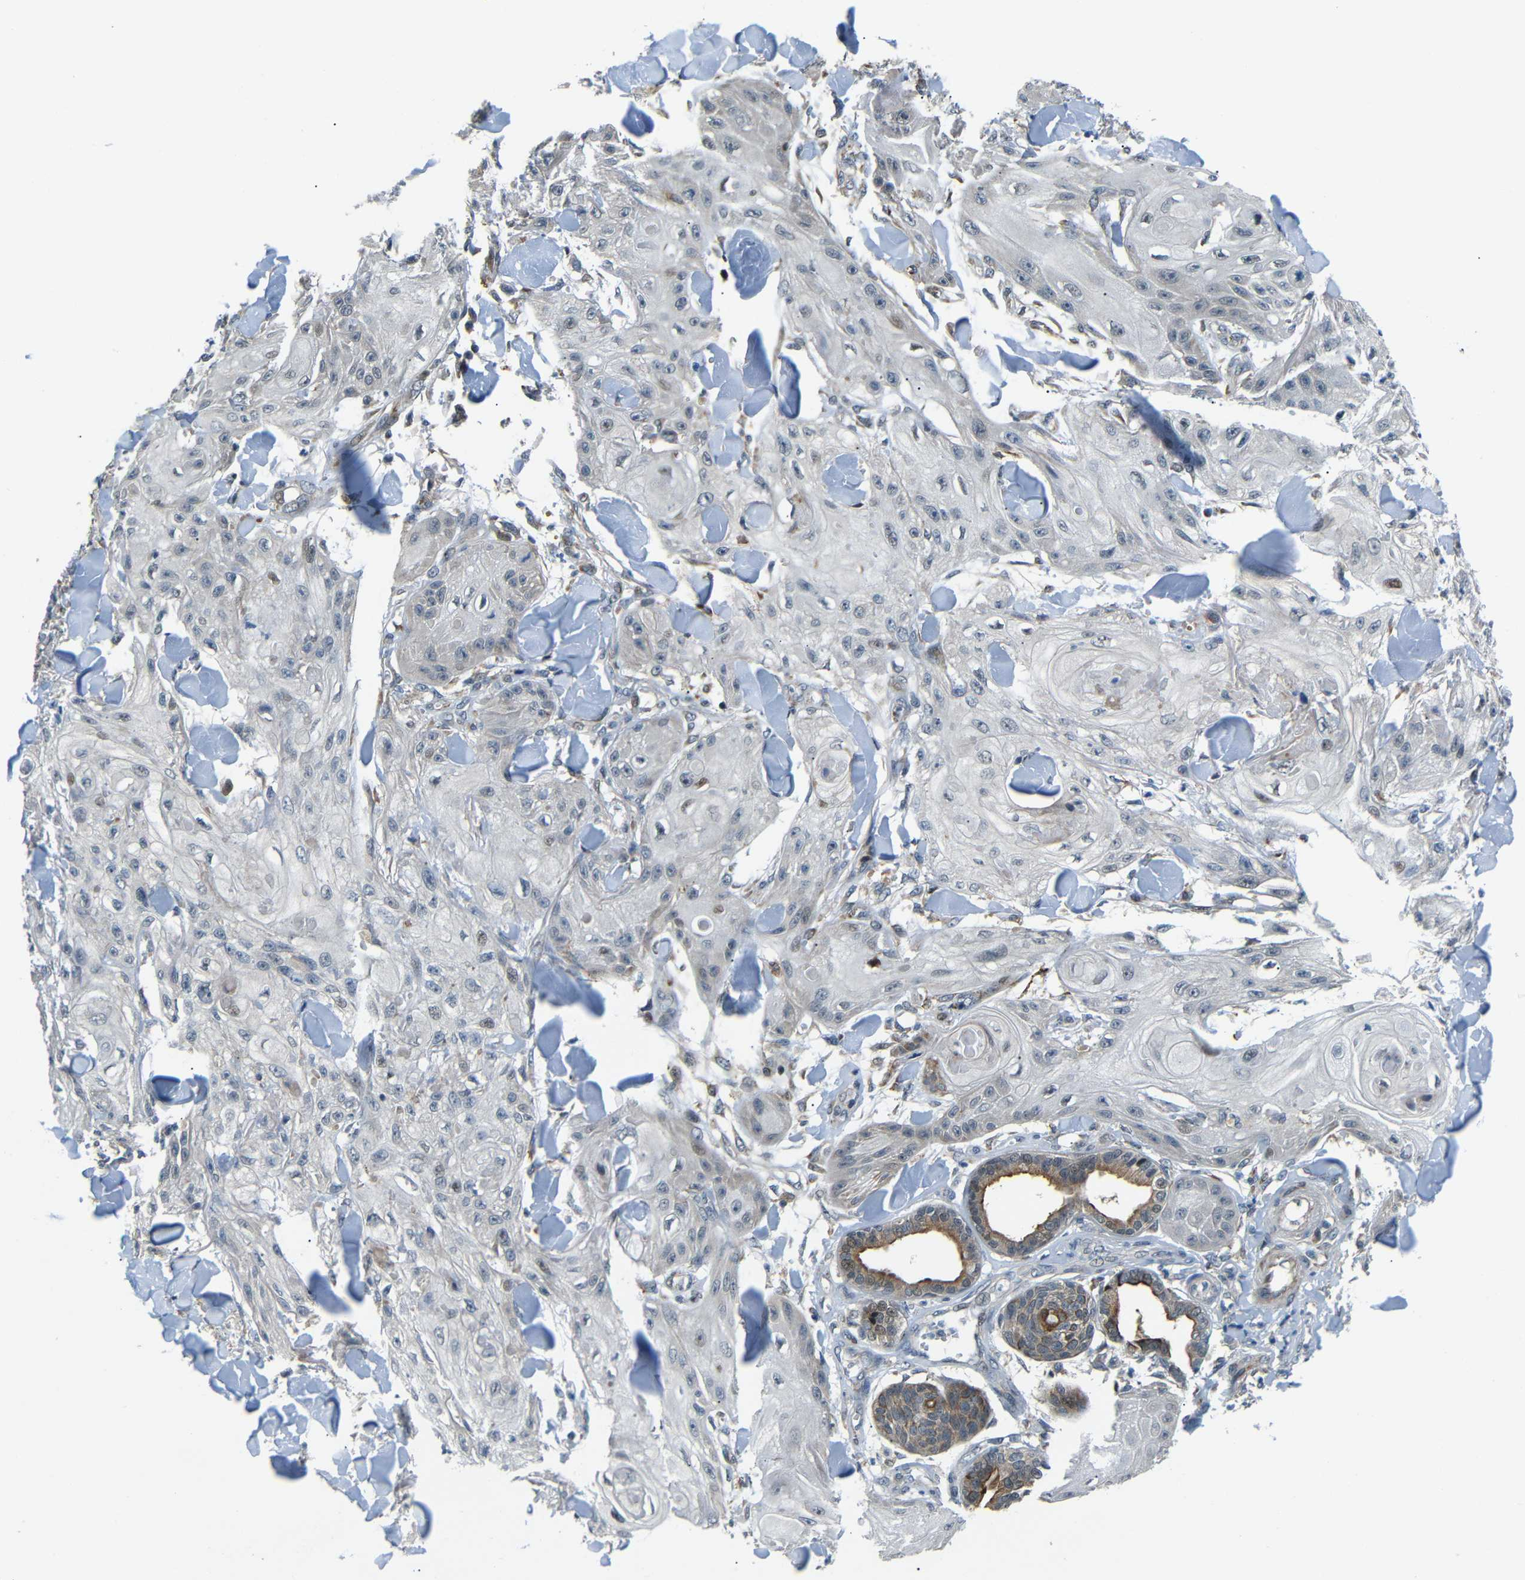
{"staining": {"intensity": "negative", "quantity": "none", "location": "none"}, "tissue": "skin cancer", "cell_type": "Tumor cells", "image_type": "cancer", "snomed": [{"axis": "morphology", "description": "Squamous cell carcinoma, NOS"}, {"axis": "topography", "description": "Skin"}], "caption": "This is an immunohistochemistry (IHC) micrograph of human skin cancer. There is no expression in tumor cells.", "gene": "SYDE1", "patient": {"sex": "male", "age": 74}}